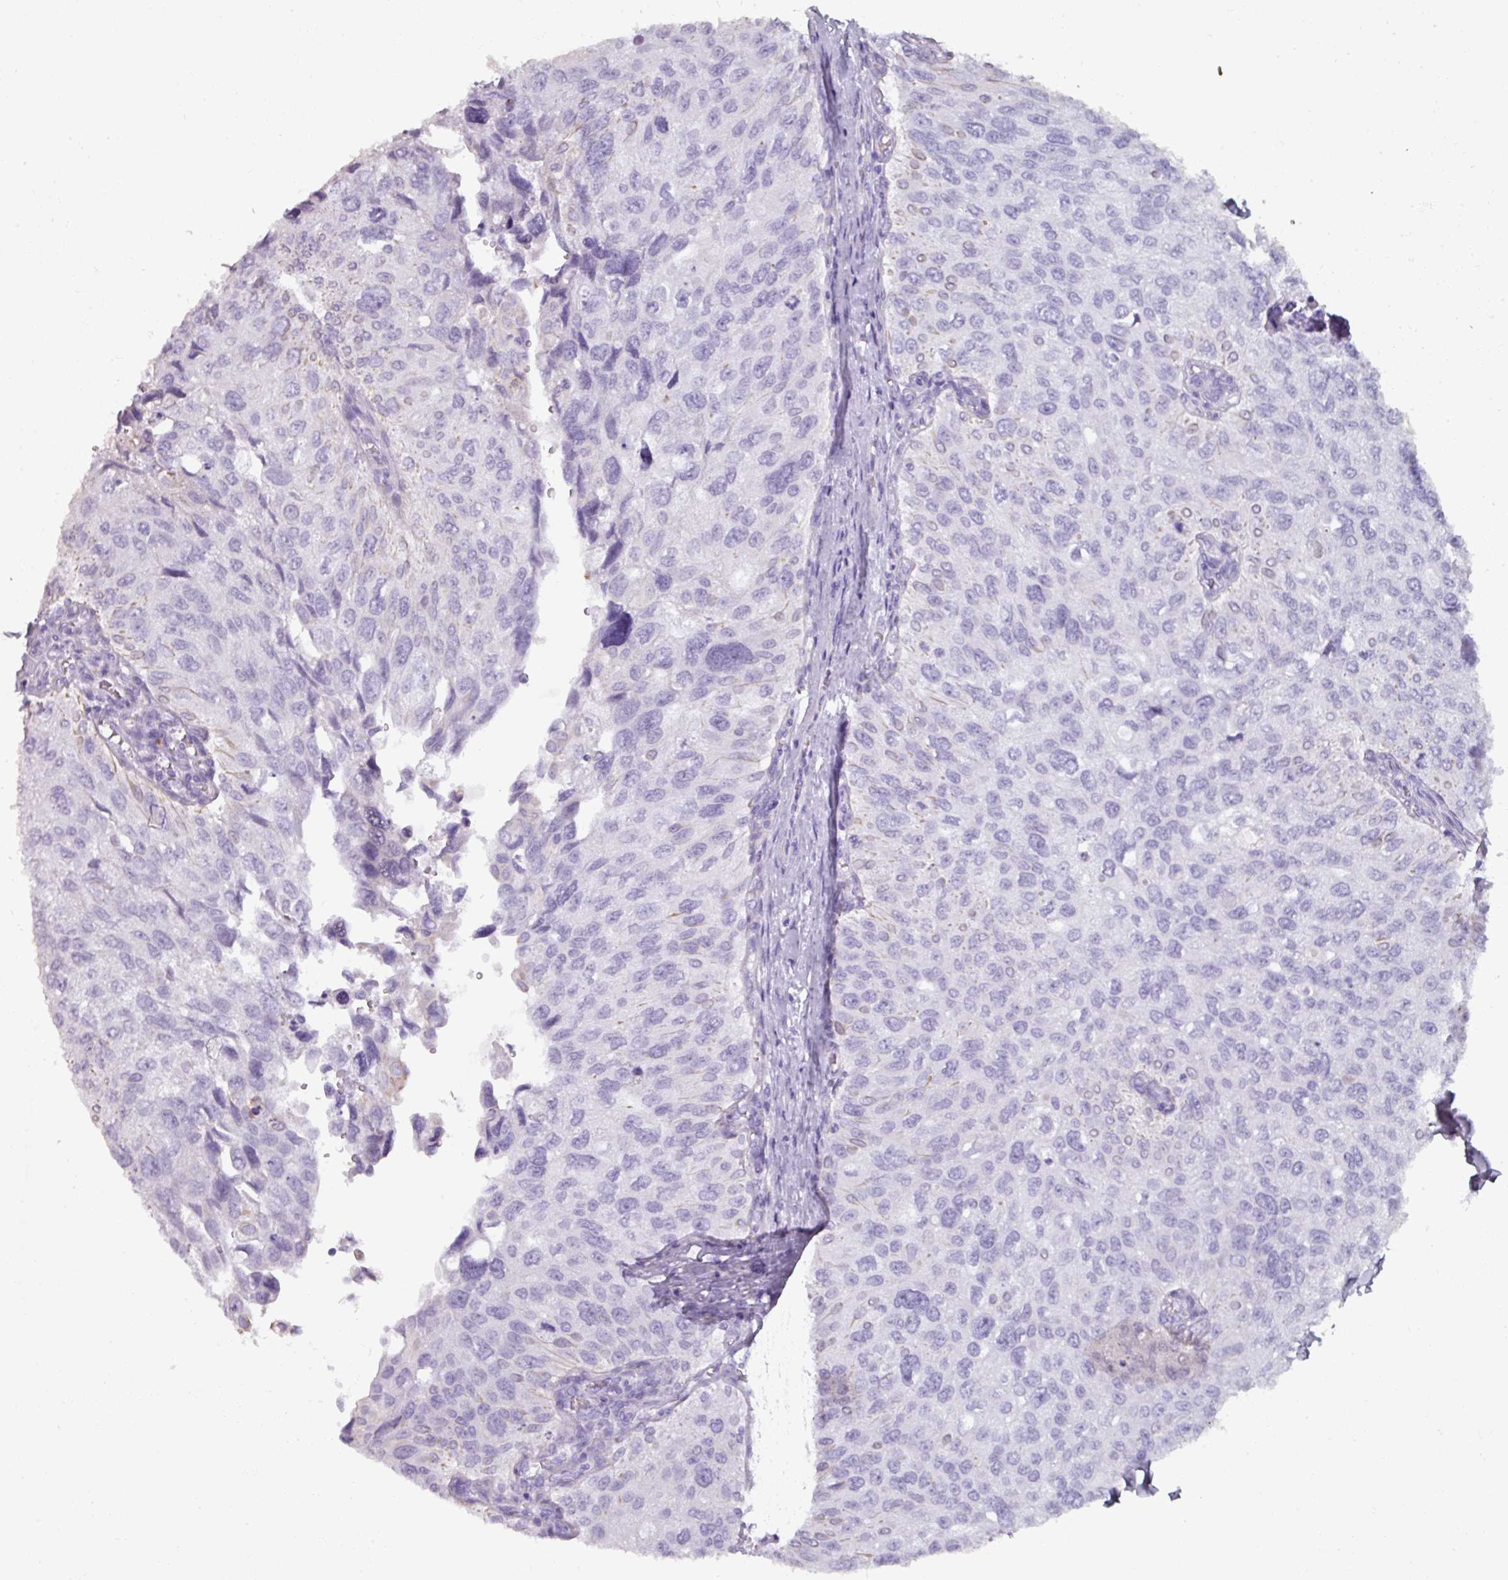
{"staining": {"intensity": "negative", "quantity": "none", "location": "none"}, "tissue": "urothelial cancer", "cell_type": "Tumor cells", "image_type": "cancer", "snomed": [{"axis": "morphology", "description": "Urothelial carcinoma, NOS"}, {"axis": "topography", "description": "Urinary bladder"}], "caption": "Protein analysis of urothelial cancer displays no significant staining in tumor cells.", "gene": "SPESP1", "patient": {"sex": "male", "age": 80}}